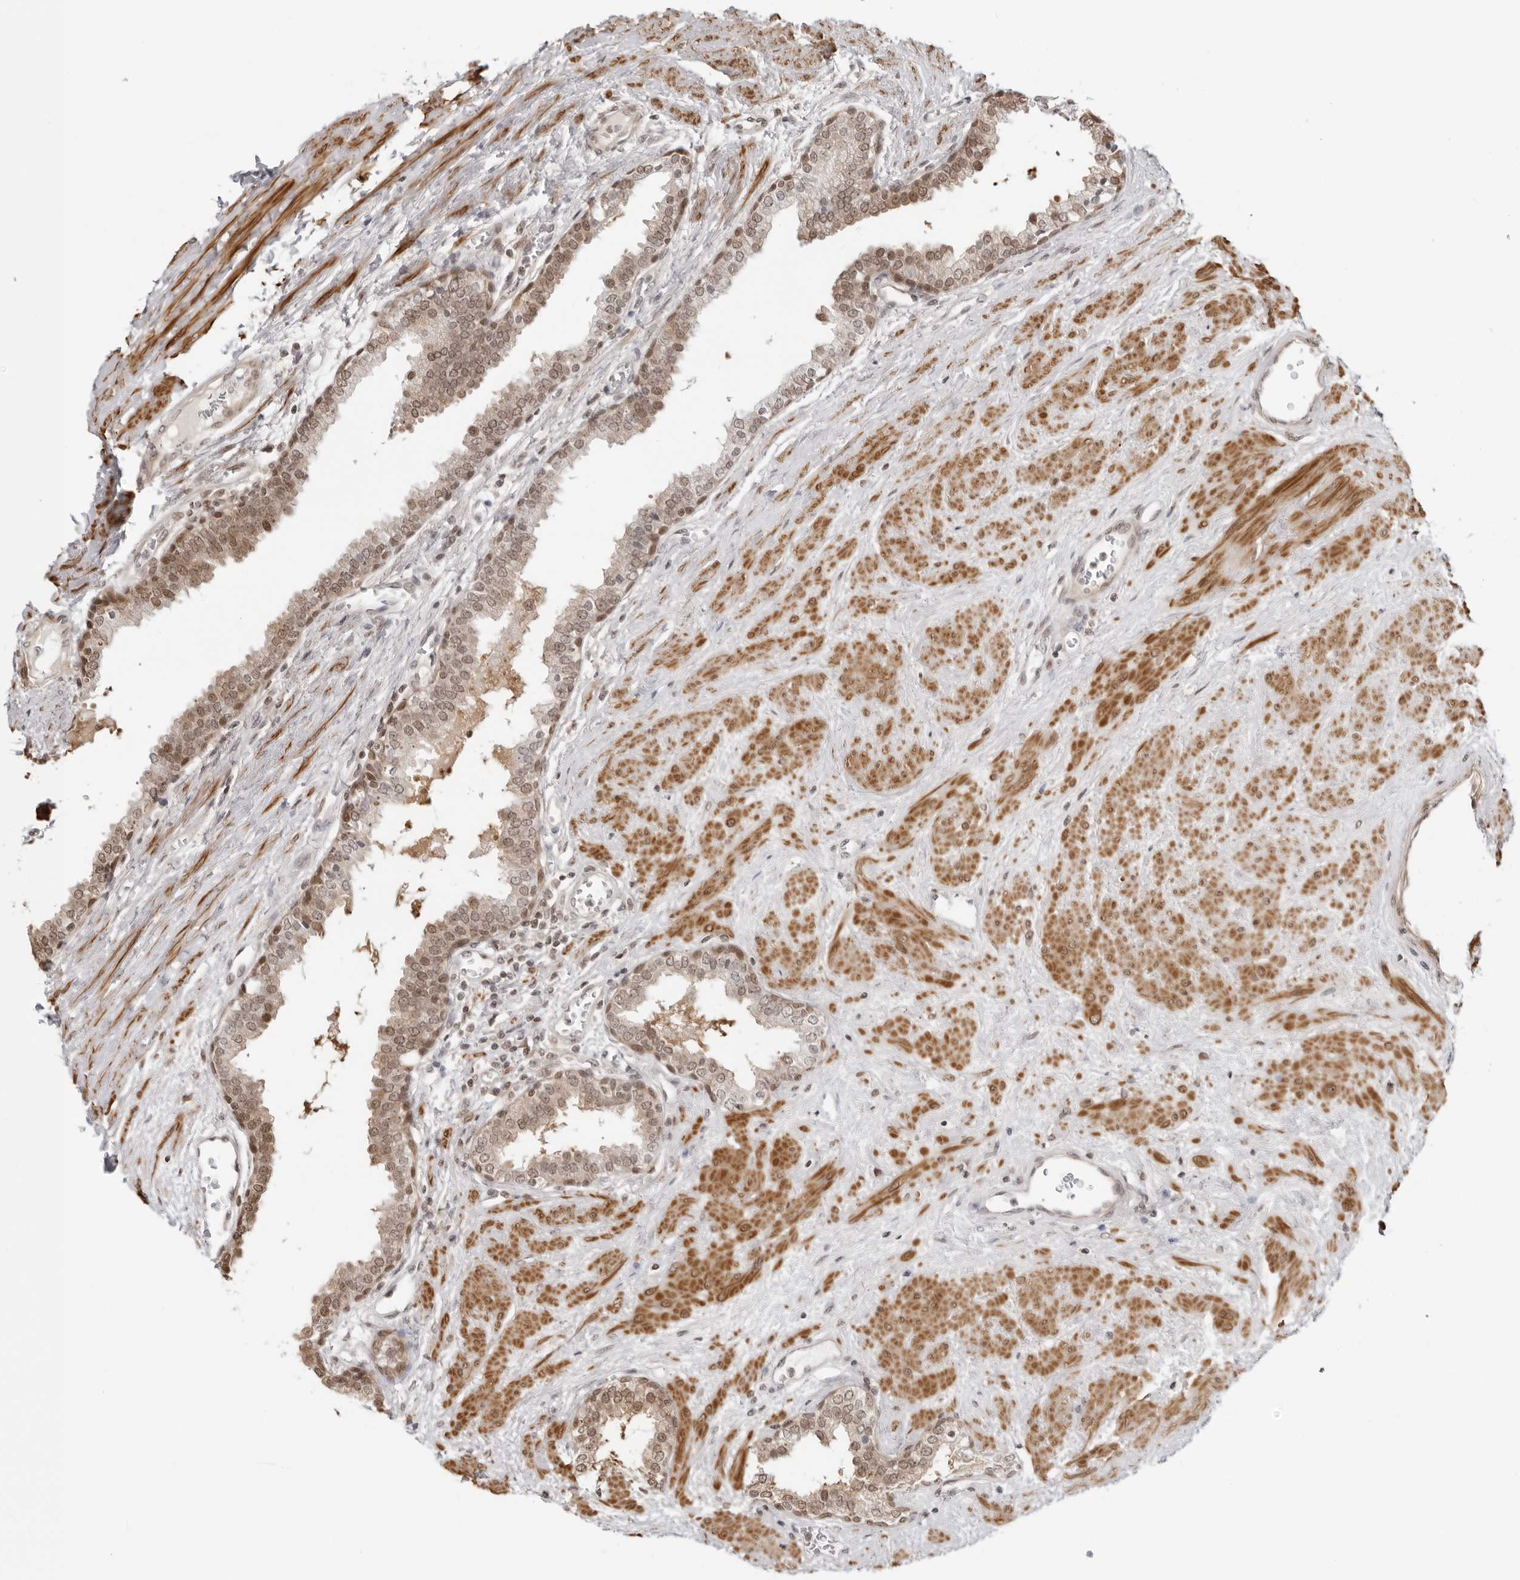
{"staining": {"intensity": "moderate", "quantity": "25%-75%", "location": "nuclear"}, "tissue": "prostate", "cell_type": "Glandular cells", "image_type": "normal", "snomed": [{"axis": "morphology", "description": "Normal tissue, NOS"}, {"axis": "topography", "description": "Prostate"}], "caption": "A brown stain highlights moderate nuclear staining of a protein in glandular cells of benign prostate. The staining was performed using DAB to visualize the protein expression in brown, while the nuclei were stained in blue with hematoxylin (Magnification: 20x).", "gene": "RNF146", "patient": {"sex": "male", "age": 51}}